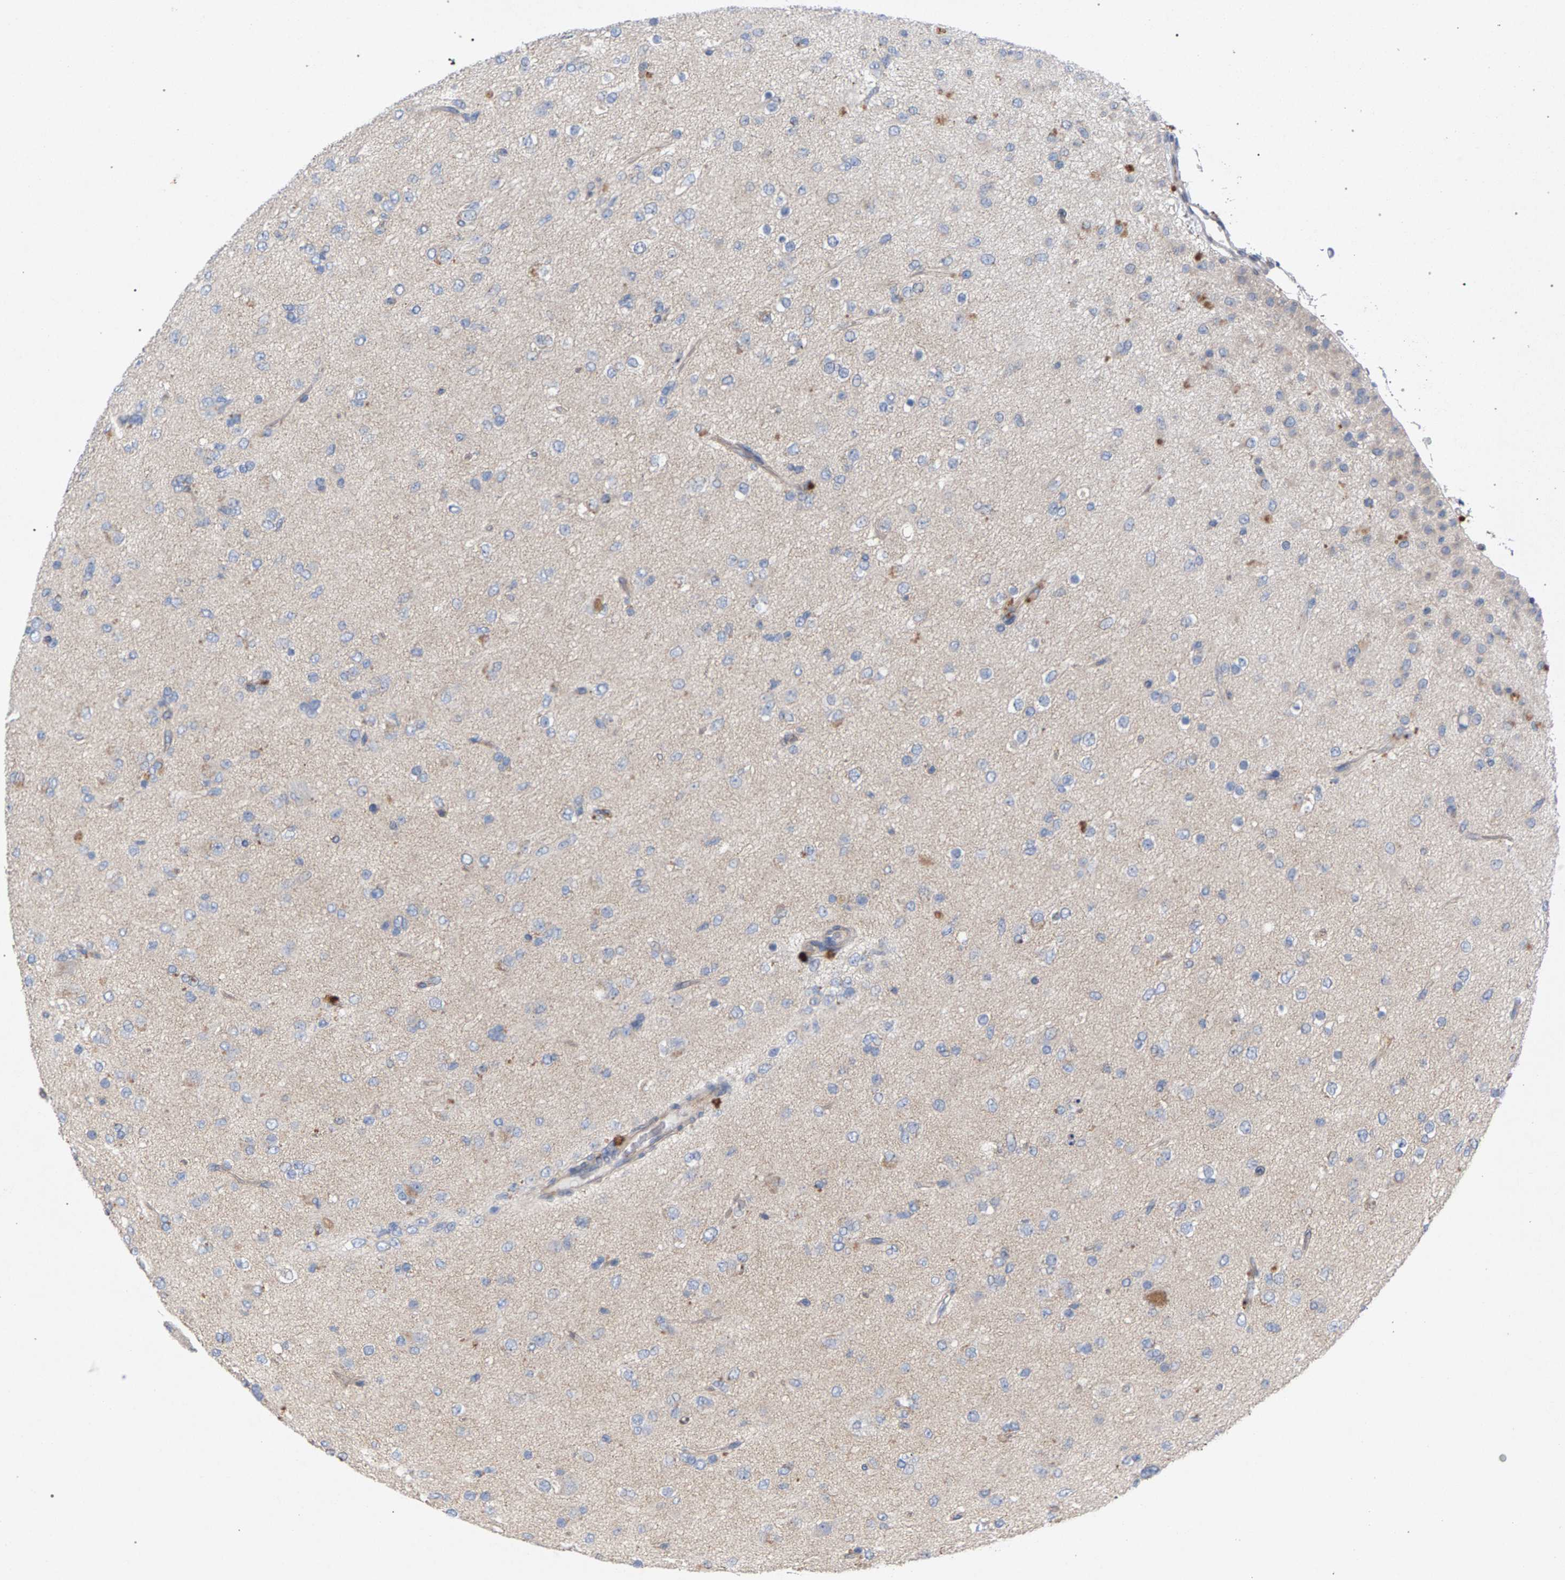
{"staining": {"intensity": "weak", "quantity": "<25%", "location": "cytoplasmic/membranous"}, "tissue": "glioma", "cell_type": "Tumor cells", "image_type": "cancer", "snomed": [{"axis": "morphology", "description": "Glioma, malignant, Low grade"}, {"axis": "topography", "description": "Brain"}], "caption": "Human low-grade glioma (malignant) stained for a protein using immunohistochemistry (IHC) shows no positivity in tumor cells.", "gene": "MAMDC2", "patient": {"sex": "male", "age": 65}}